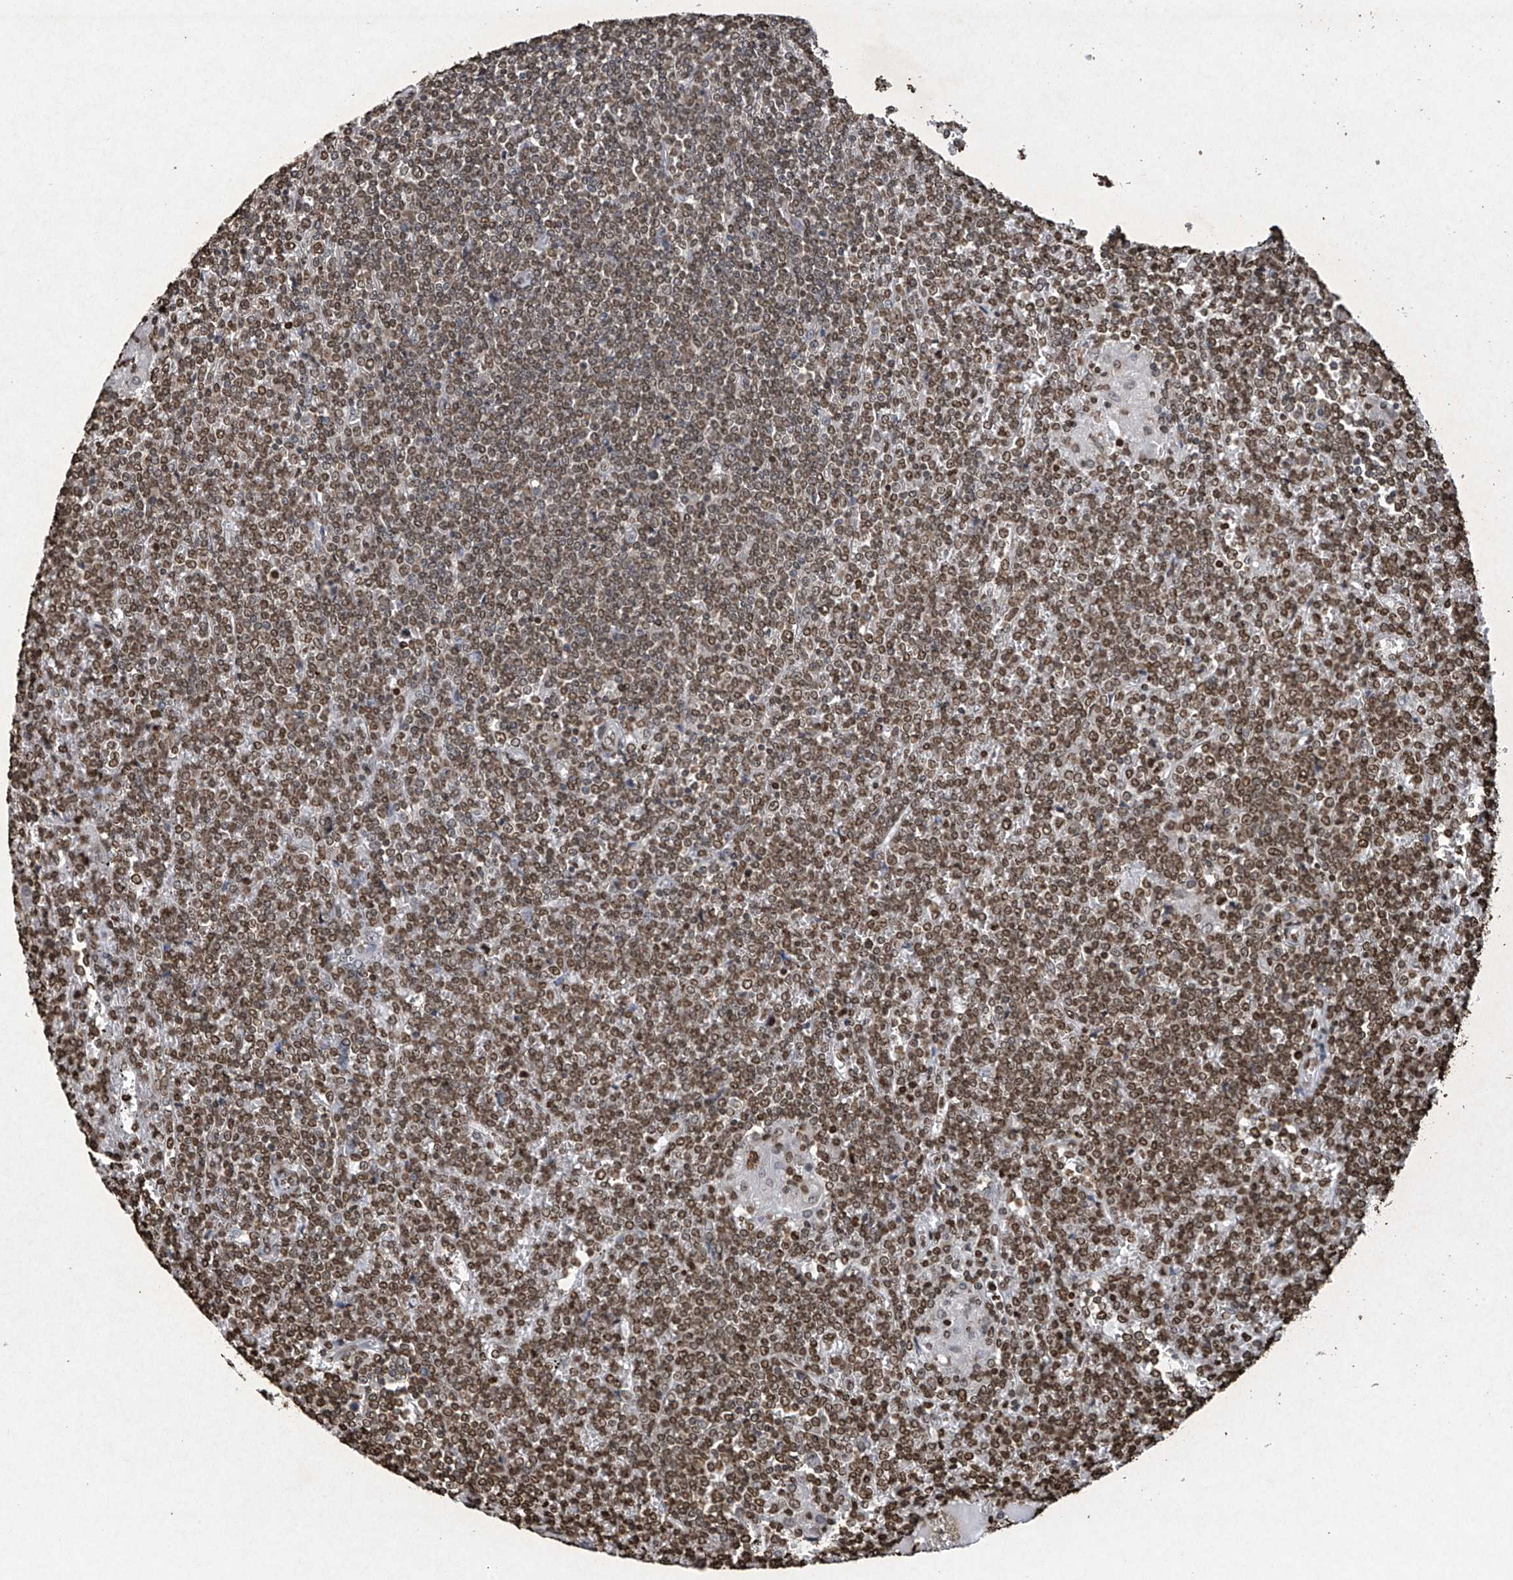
{"staining": {"intensity": "moderate", "quantity": ">75%", "location": "nuclear"}, "tissue": "lymphoma", "cell_type": "Tumor cells", "image_type": "cancer", "snomed": [{"axis": "morphology", "description": "Malignant lymphoma, non-Hodgkin's type, Low grade"}, {"axis": "topography", "description": "Spleen"}], "caption": "Tumor cells display medium levels of moderate nuclear positivity in about >75% of cells in human lymphoma.", "gene": "H3-3A", "patient": {"sex": "female", "age": 19}}